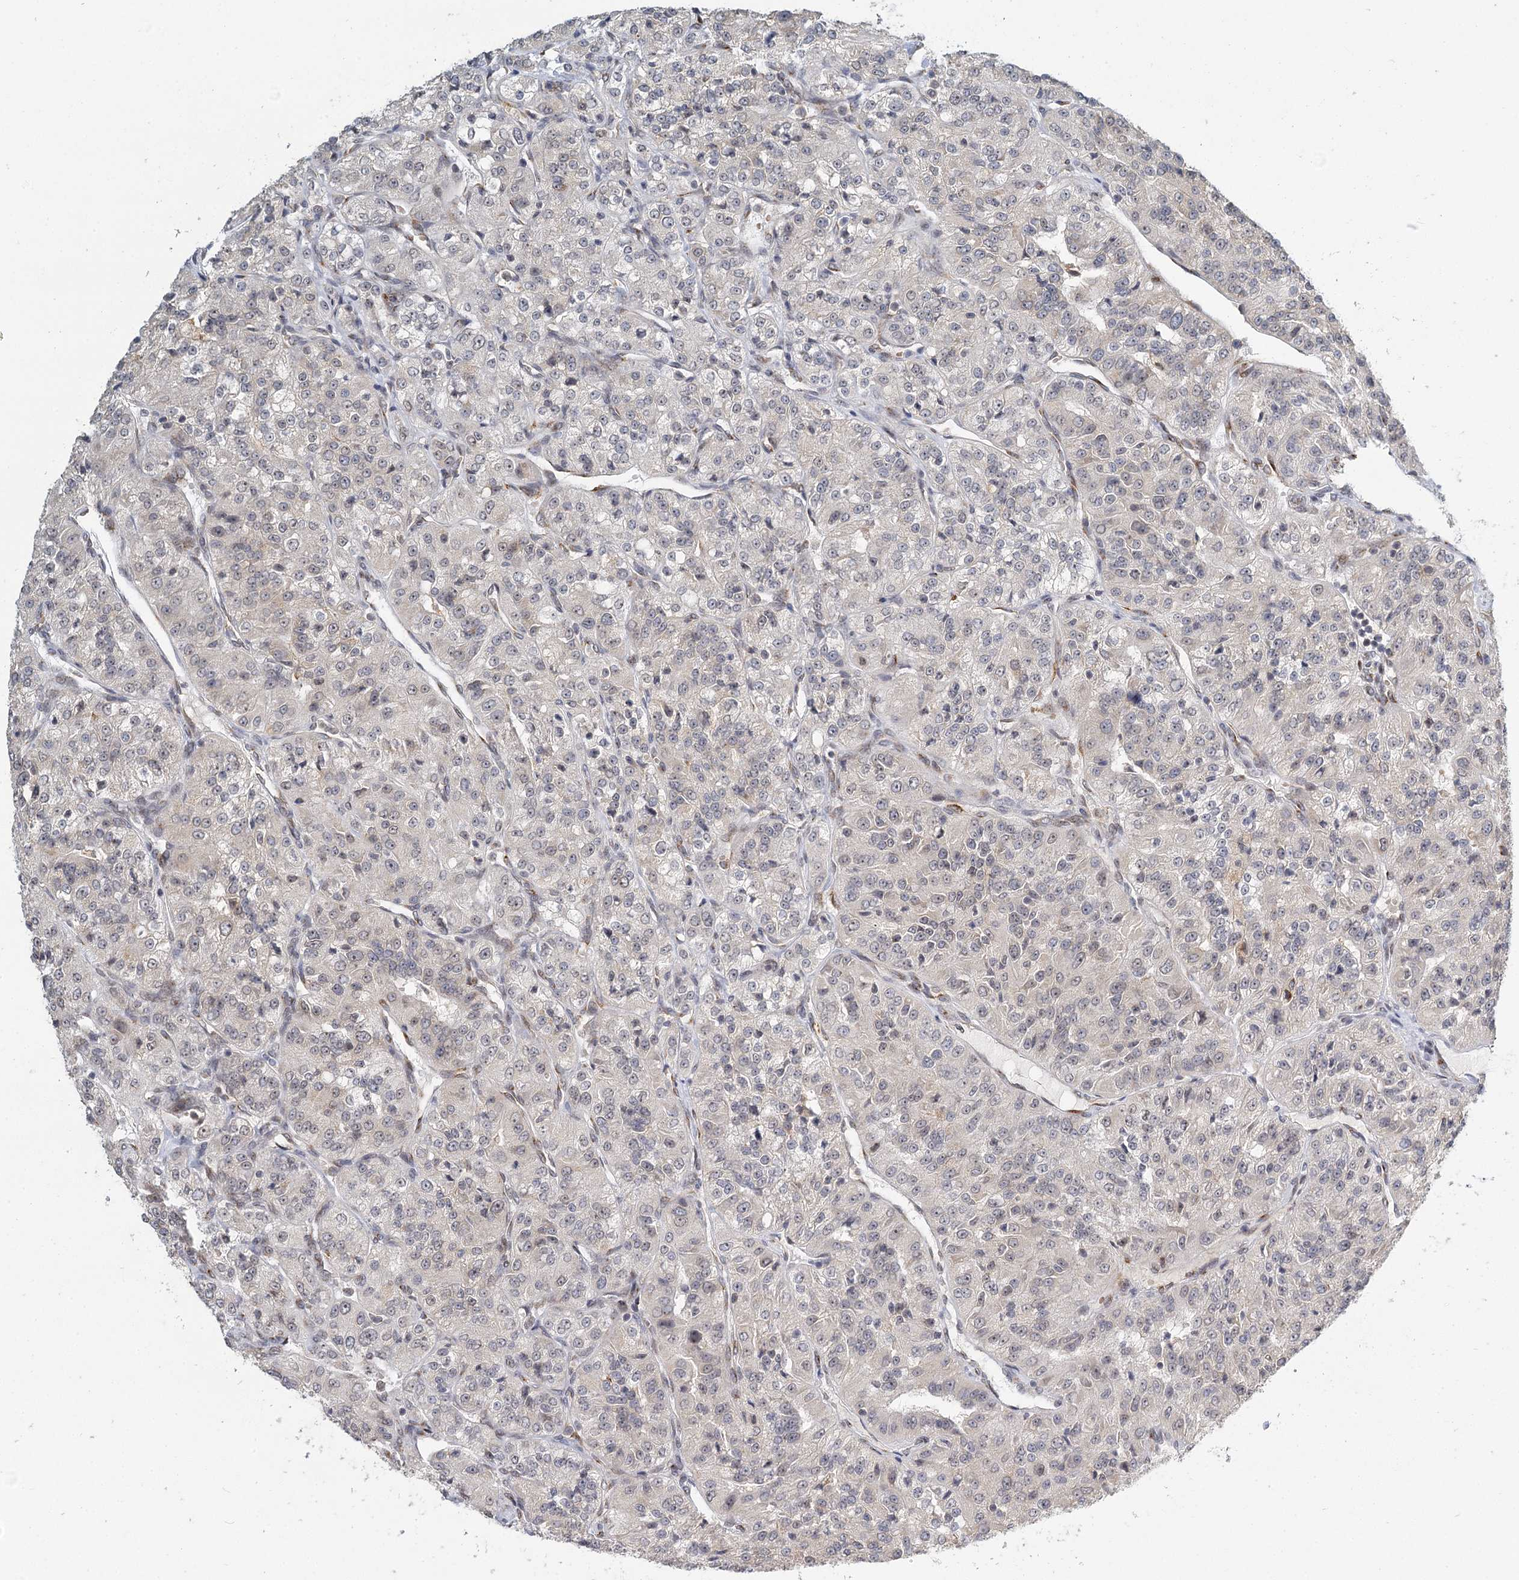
{"staining": {"intensity": "negative", "quantity": "none", "location": "none"}, "tissue": "renal cancer", "cell_type": "Tumor cells", "image_type": "cancer", "snomed": [{"axis": "morphology", "description": "Adenocarcinoma, NOS"}, {"axis": "topography", "description": "Kidney"}], "caption": "High power microscopy histopathology image of an immunohistochemistry (IHC) histopathology image of renal adenocarcinoma, revealing no significant expression in tumor cells. (DAB (3,3'-diaminobenzidine) IHC, high magnification).", "gene": "TREX1", "patient": {"sex": "female", "age": 63}}